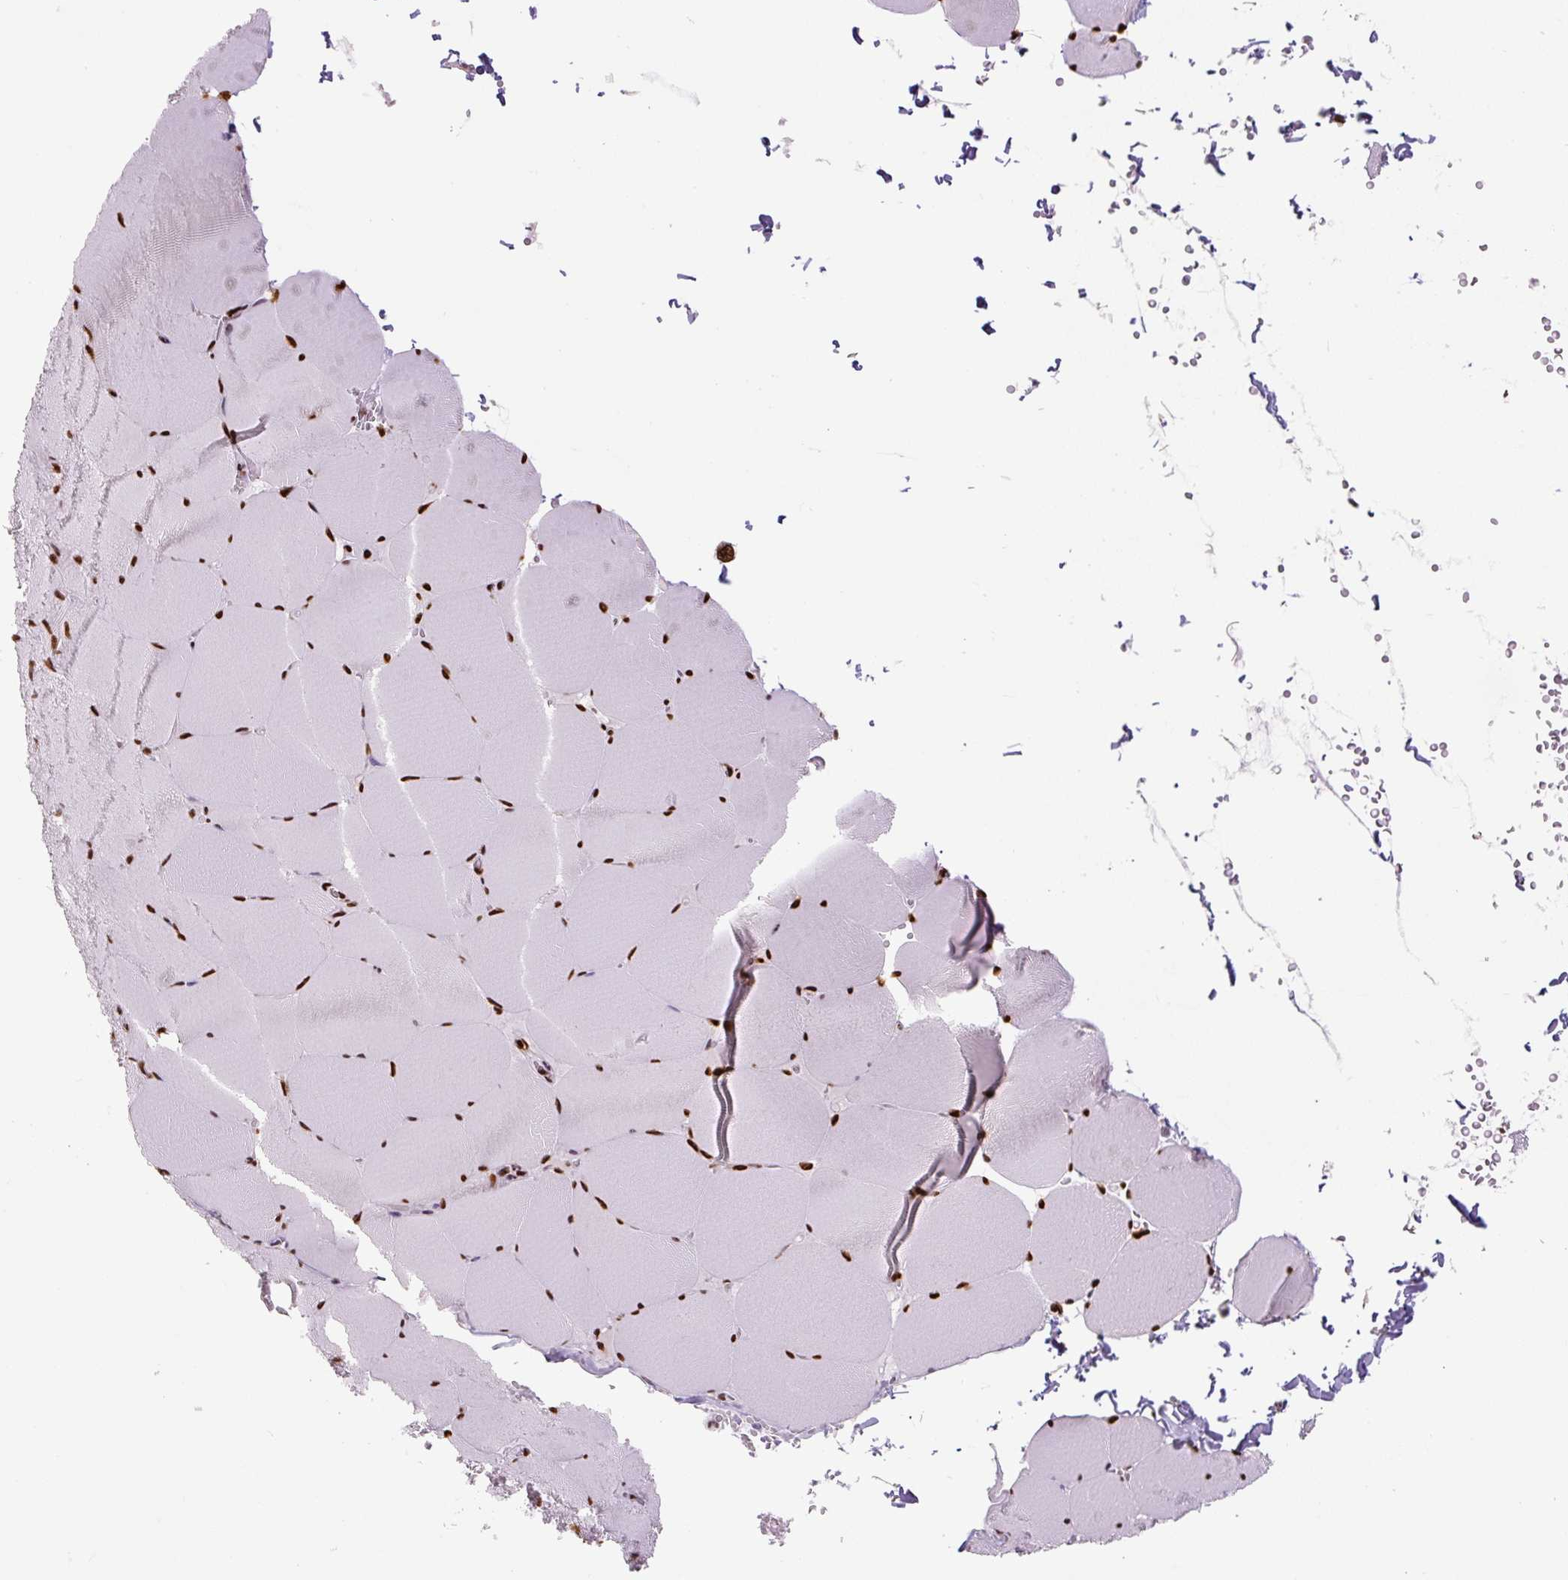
{"staining": {"intensity": "strong", "quantity": "25%-75%", "location": "nuclear"}, "tissue": "skeletal muscle", "cell_type": "Myocytes", "image_type": "normal", "snomed": [{"axis": "morphology", "description": "Normal tissue, NOS"}, {"axis": "topography", "description": "Skeletal muscle"}, {"axis": "topography", "description": "Head-Neck"}], "caption": "Immunohistochemical staining of normal skeletal muscle reveals 25%-75% levels of strong nuclear protein expression in about 25%-75% of myocytes. (brown staining indicates protein expression, while blue staining denotes nuclei).", "gene": "FUS", "patient": {"sex": "male", "age": 66}}